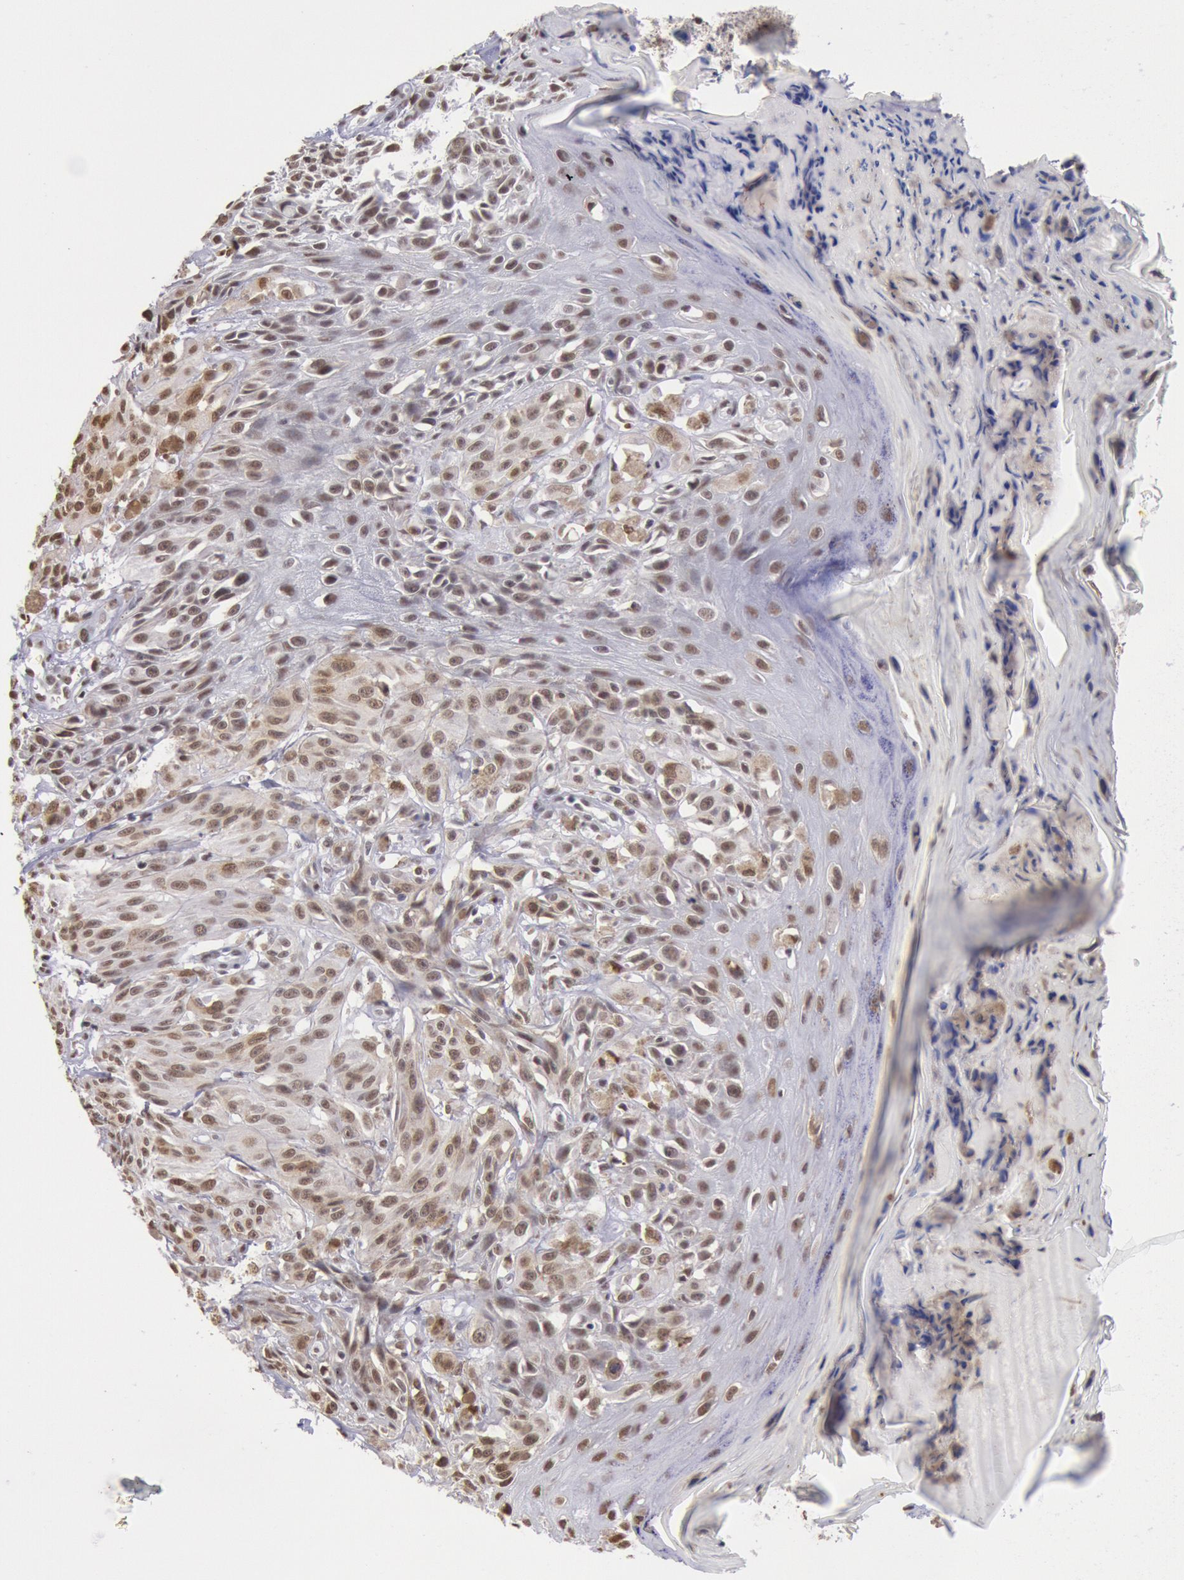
{"staining": {"intensity": "moderate", "quantity": ">75%", "location": "nuclear"}, "tissue": "melanoma", "cell_type": "Tumor cells", "image_type": "cancer", "snomed": [{"axis": "morphology", "description": "Malignant melanoma, NOS"}, {"axis": "topography", "description": "Skin"}], "caption": "Protein staining of malignant melanoma tissue demonstrates moderate nuclear expression in about >75% of tumor cells.", "gene": "SNRPD3", "patient": {"sex": "female", "age": 77}}